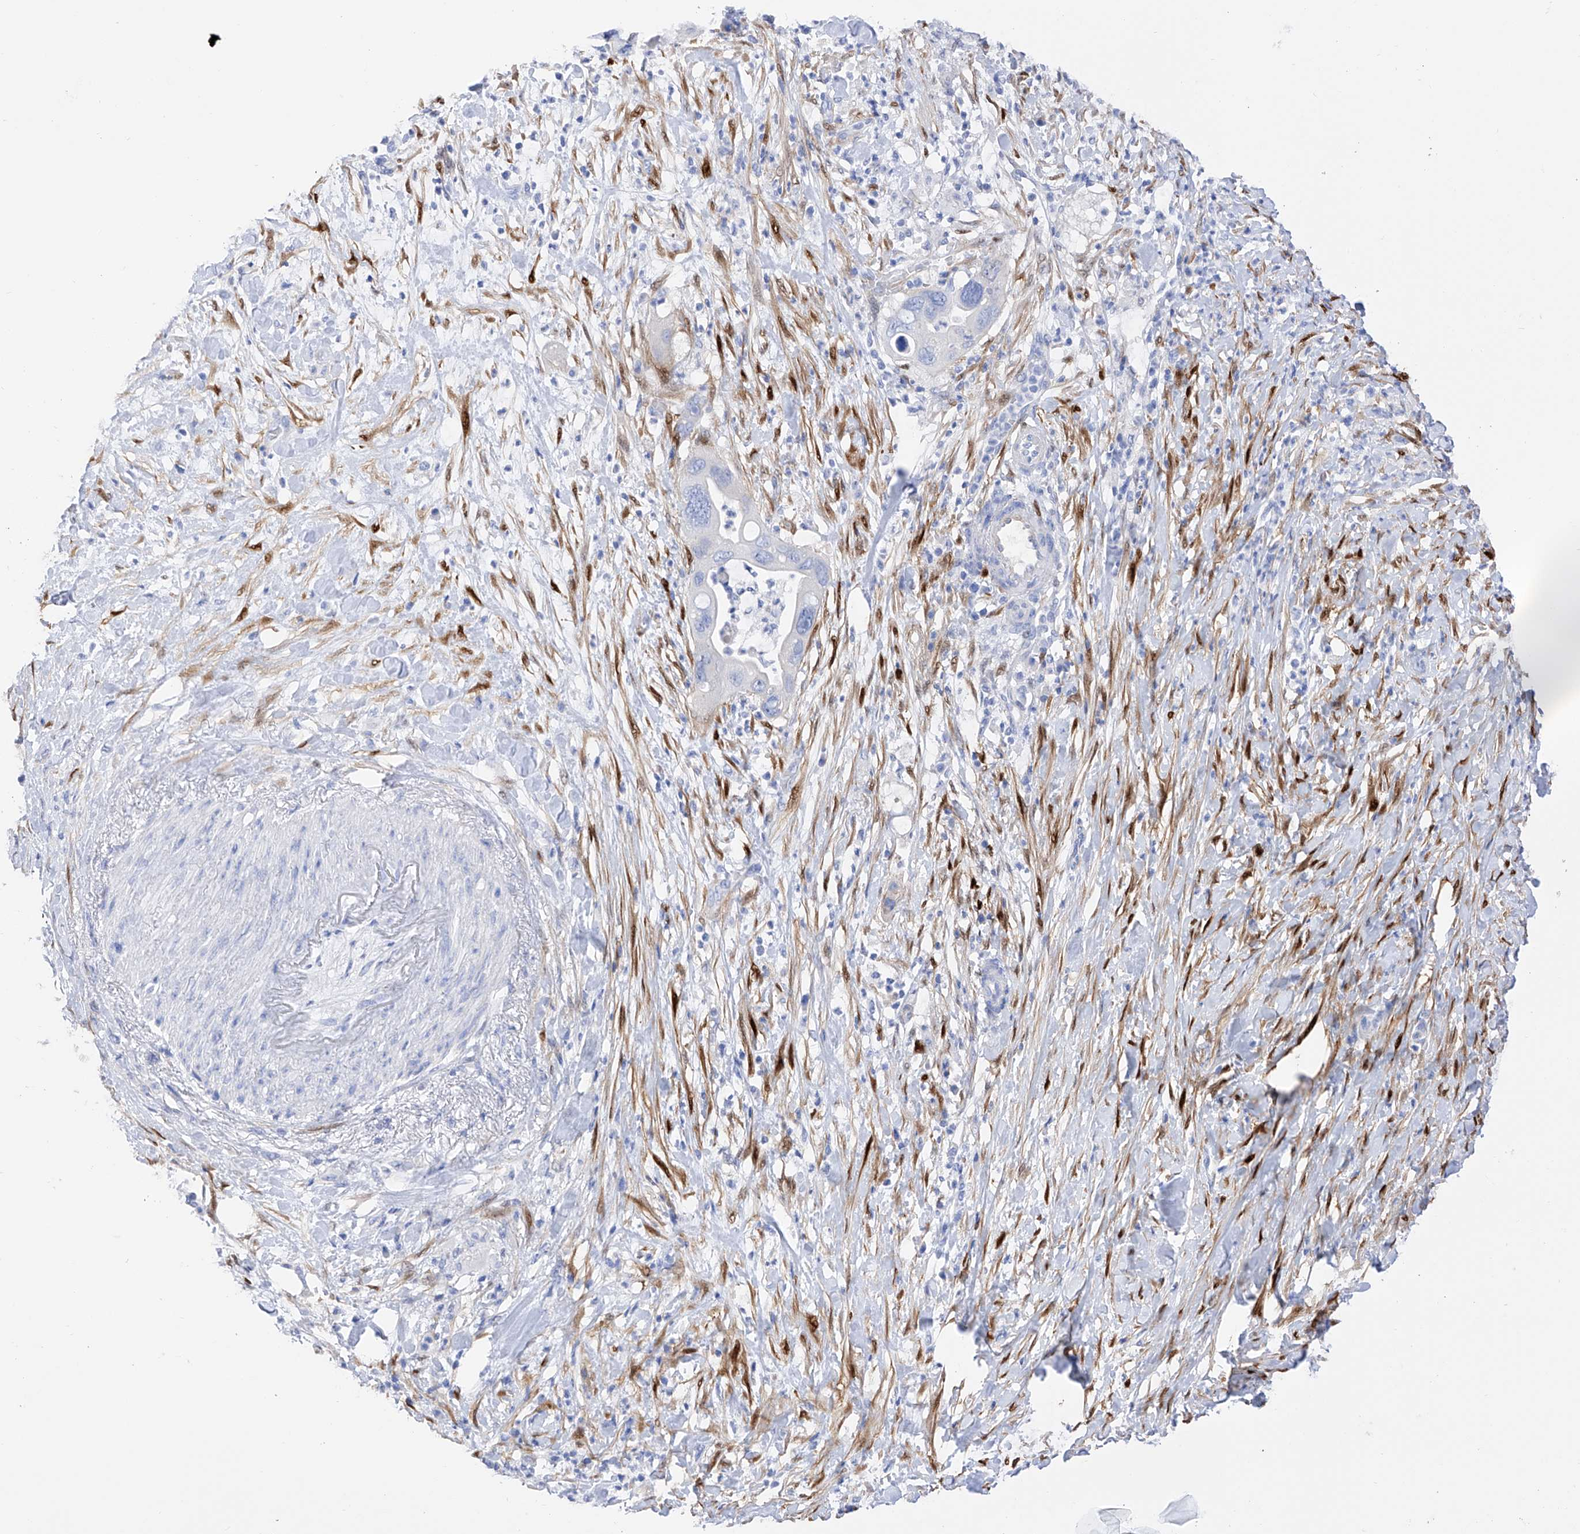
{"staining": {"intensity": "negative", "quantity": "none", "location": "none"}, "tissue": "pancreatic cancer", "cell_type": "Tumor cells", "image_type": "cancer", "snomed": [{"axis": "morphology", "description": "Adenocarcinoma, NOS"}, {"axis": "topography", "description": "Pancreas"}], "caption": "An immunohistochemistry (IHC) histopathology image of pancreatic adenocarcinoma is shown. There is no staining in tumor cells of pancreatic adenocarcinoma.", "gene": "TRPC7", "patient": {"sex": "female", "age": 71}}